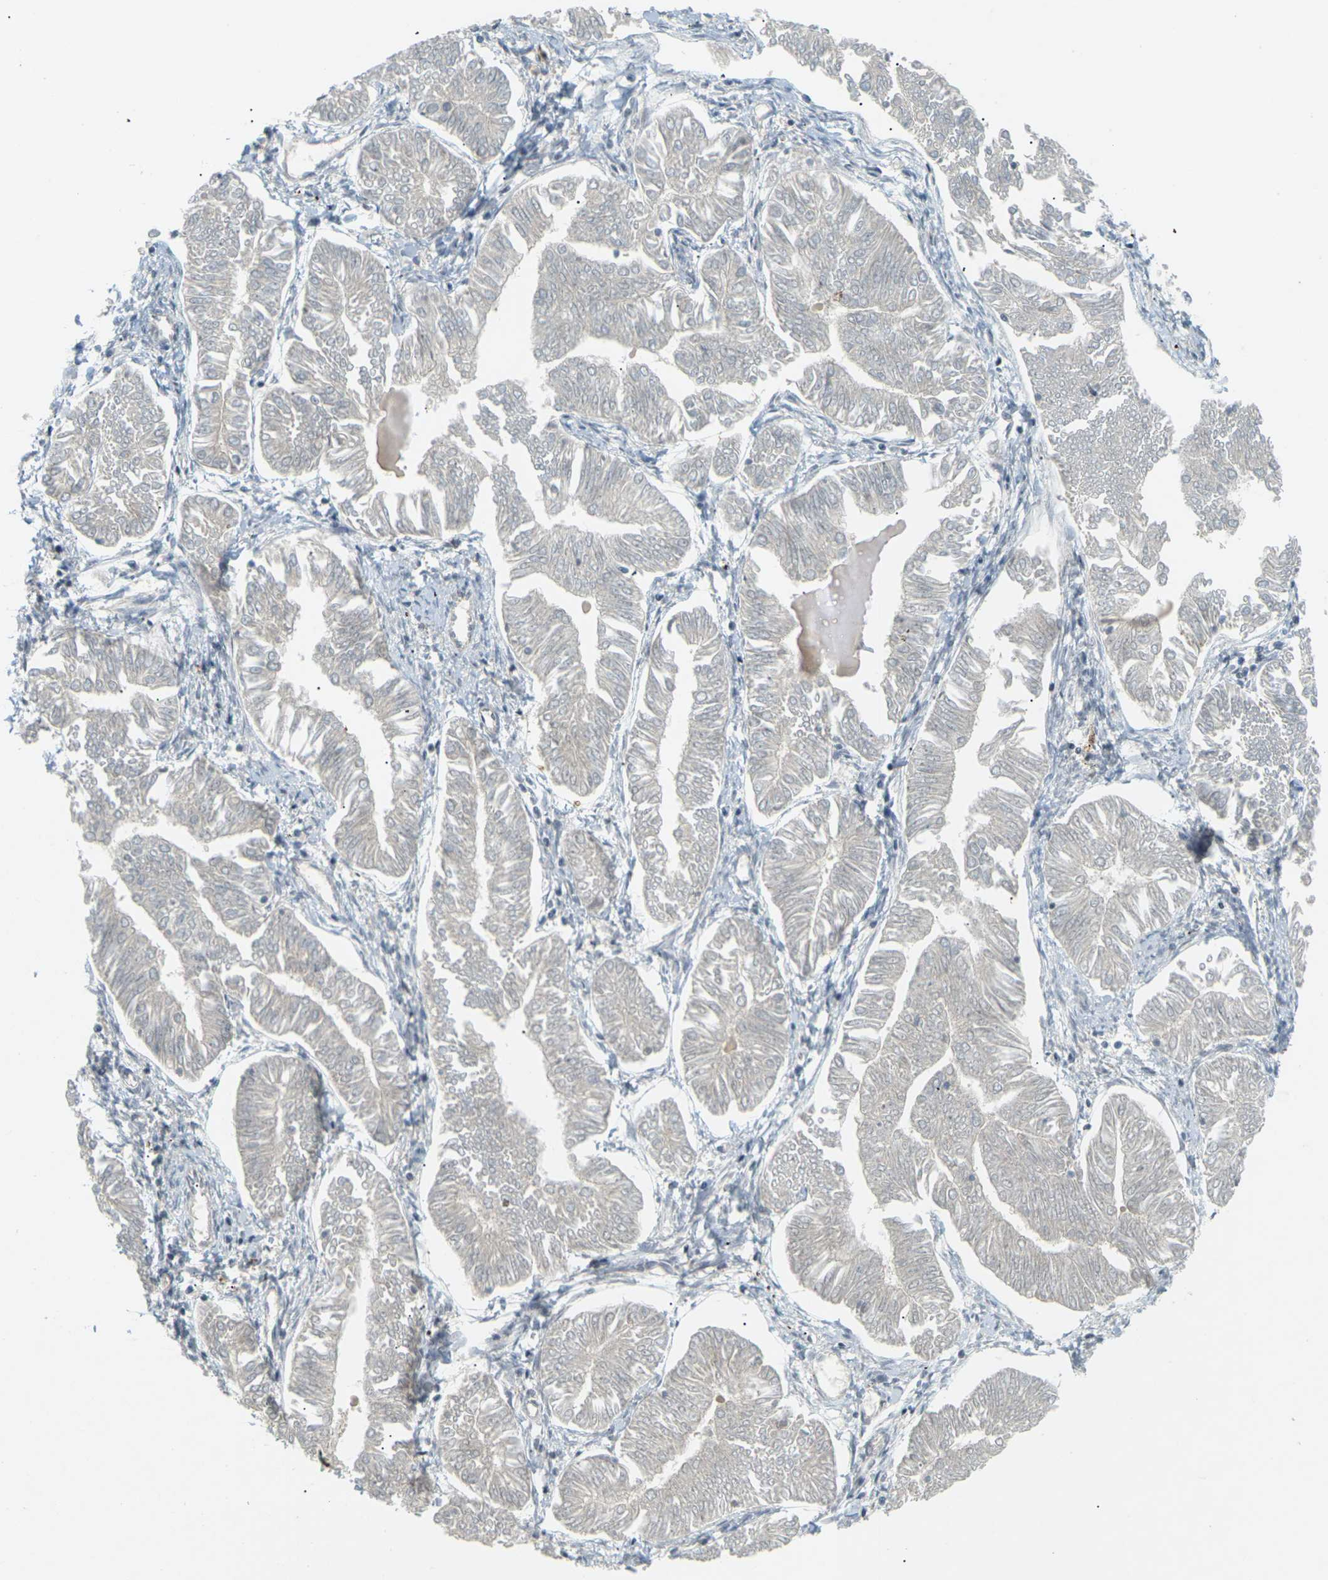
{"staining": {"intensity": "weak", "quantity": "<25%", "location": "cytoplasmic/membranous"}, "tissue": "endometrial cancer", "cell_type": "Tumor cells", "image_type": "cancer", "snomed": [{"axis": "morphology", "description": "Adenocarcinoma, NOS"}, {"axis": "topography", "description": "Endometrium"}], "caption": "IHC histopathology image of neoplastic tissue: endometrial adenocarcinoma stained with DAB displays no significant protein positivity in tumor cells. (DAB immunohistochemistry, high magnification).", "gene": "SOCS6", "patient": {"sex": "female", "age": 53}}